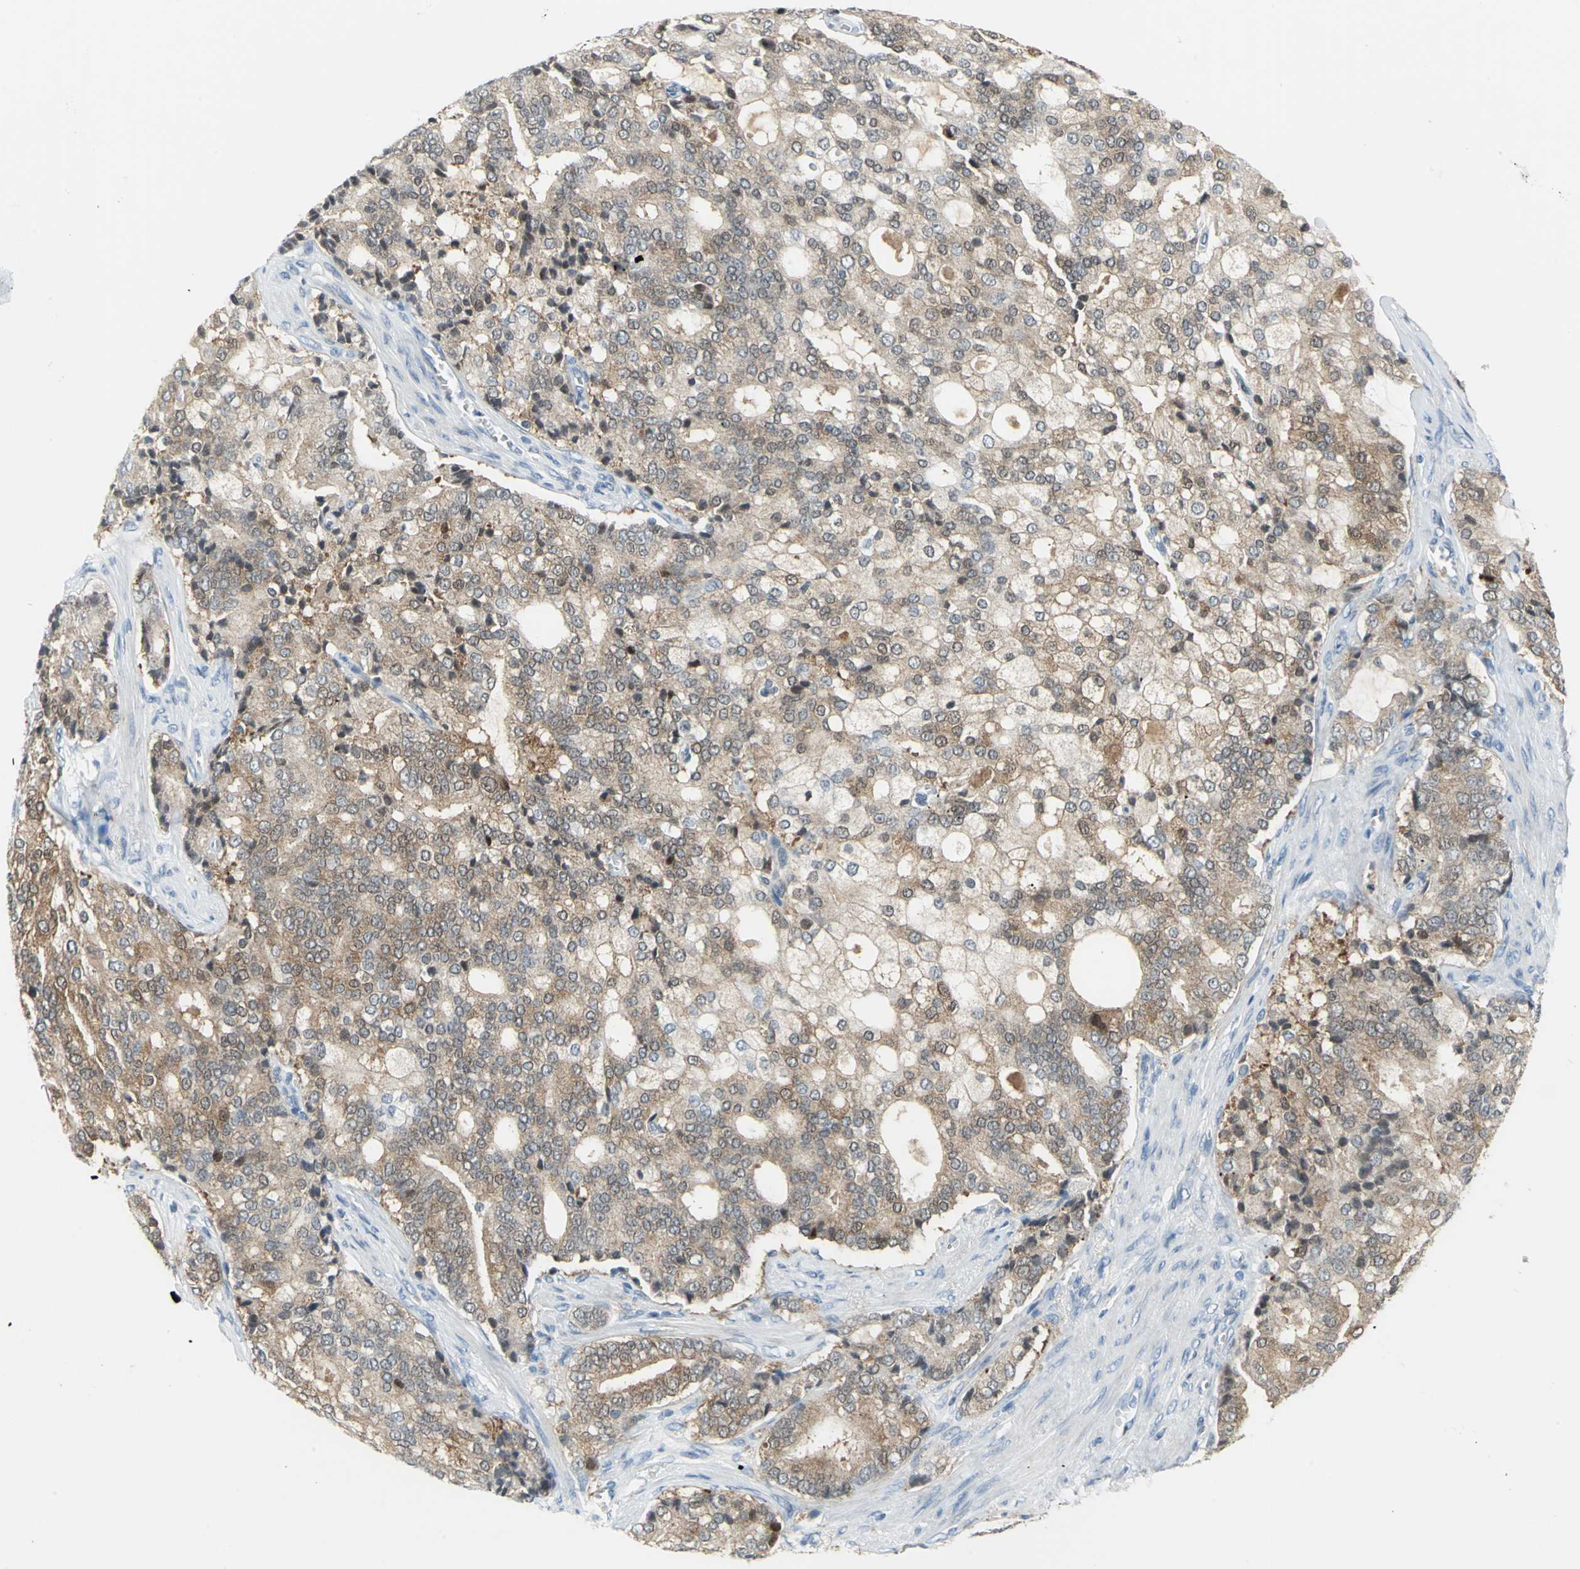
{"staining": {"intensity": "moderate", "quantity": ">75%", "location": "cytoplasmic/membranous"}, "tissue": "prostate cancer", "cell_type": "Tumor cells", "image_type": "cancer", "snomed": [{"axis": "morphology", "description": "Adenocarcinoma, Low grade"}, {"axis": "topography", "description": "Prostate"}], "caption": "Immunohistochemistry (IHC) image of human prostate adenocarcinoma (low-grade) stained for a protein (brown), which reveals medium levels of moderate cytoplasmic/membranous expression in about >75% of tumor cells.", "gene": "SFN", "patient": {"sex": "male", "age": 58}}